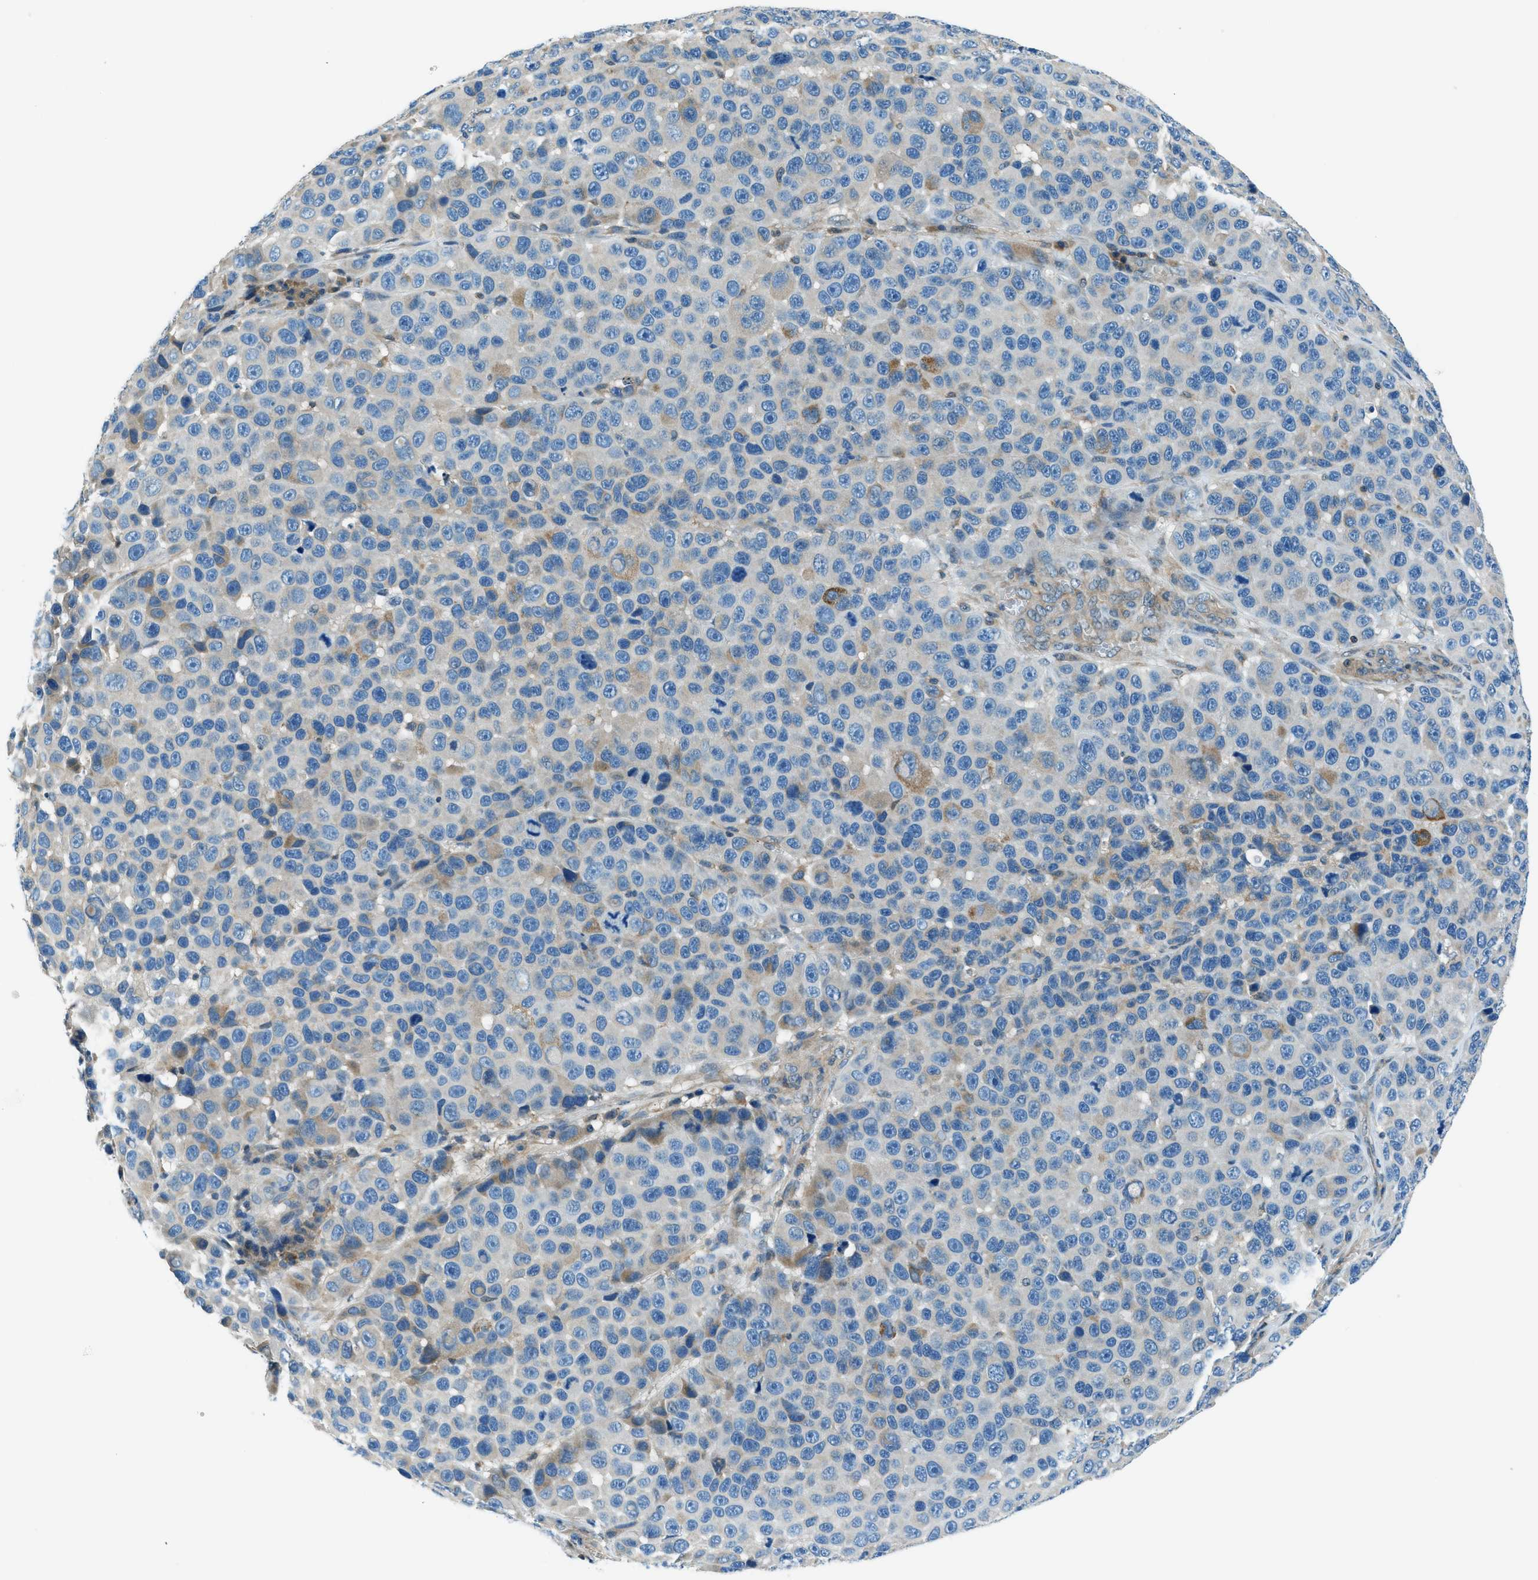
{"staining": {"intensity": "moderate", "quantity": "<25%", "location": "cytoplasmic/membranous"}, "tissue": "melanoma", "cell_type": "Tumor cells", "image_type": "cancer", "snomed": [{"axis": "morphology", "description": "Malignant melanoma, NOS"}, {"axis": "topography", "description": "Skin"}], "caption": "Immunohistochemical staining of human malignant melanoma shows low levels of moderate cytoplasmic/membranous staining in approximately <25% of tumor cells. (IHC, brightfield microscopy, high magnification).", "gene": "HEBP2", "patient": {"sex": "male", "age": 53}}